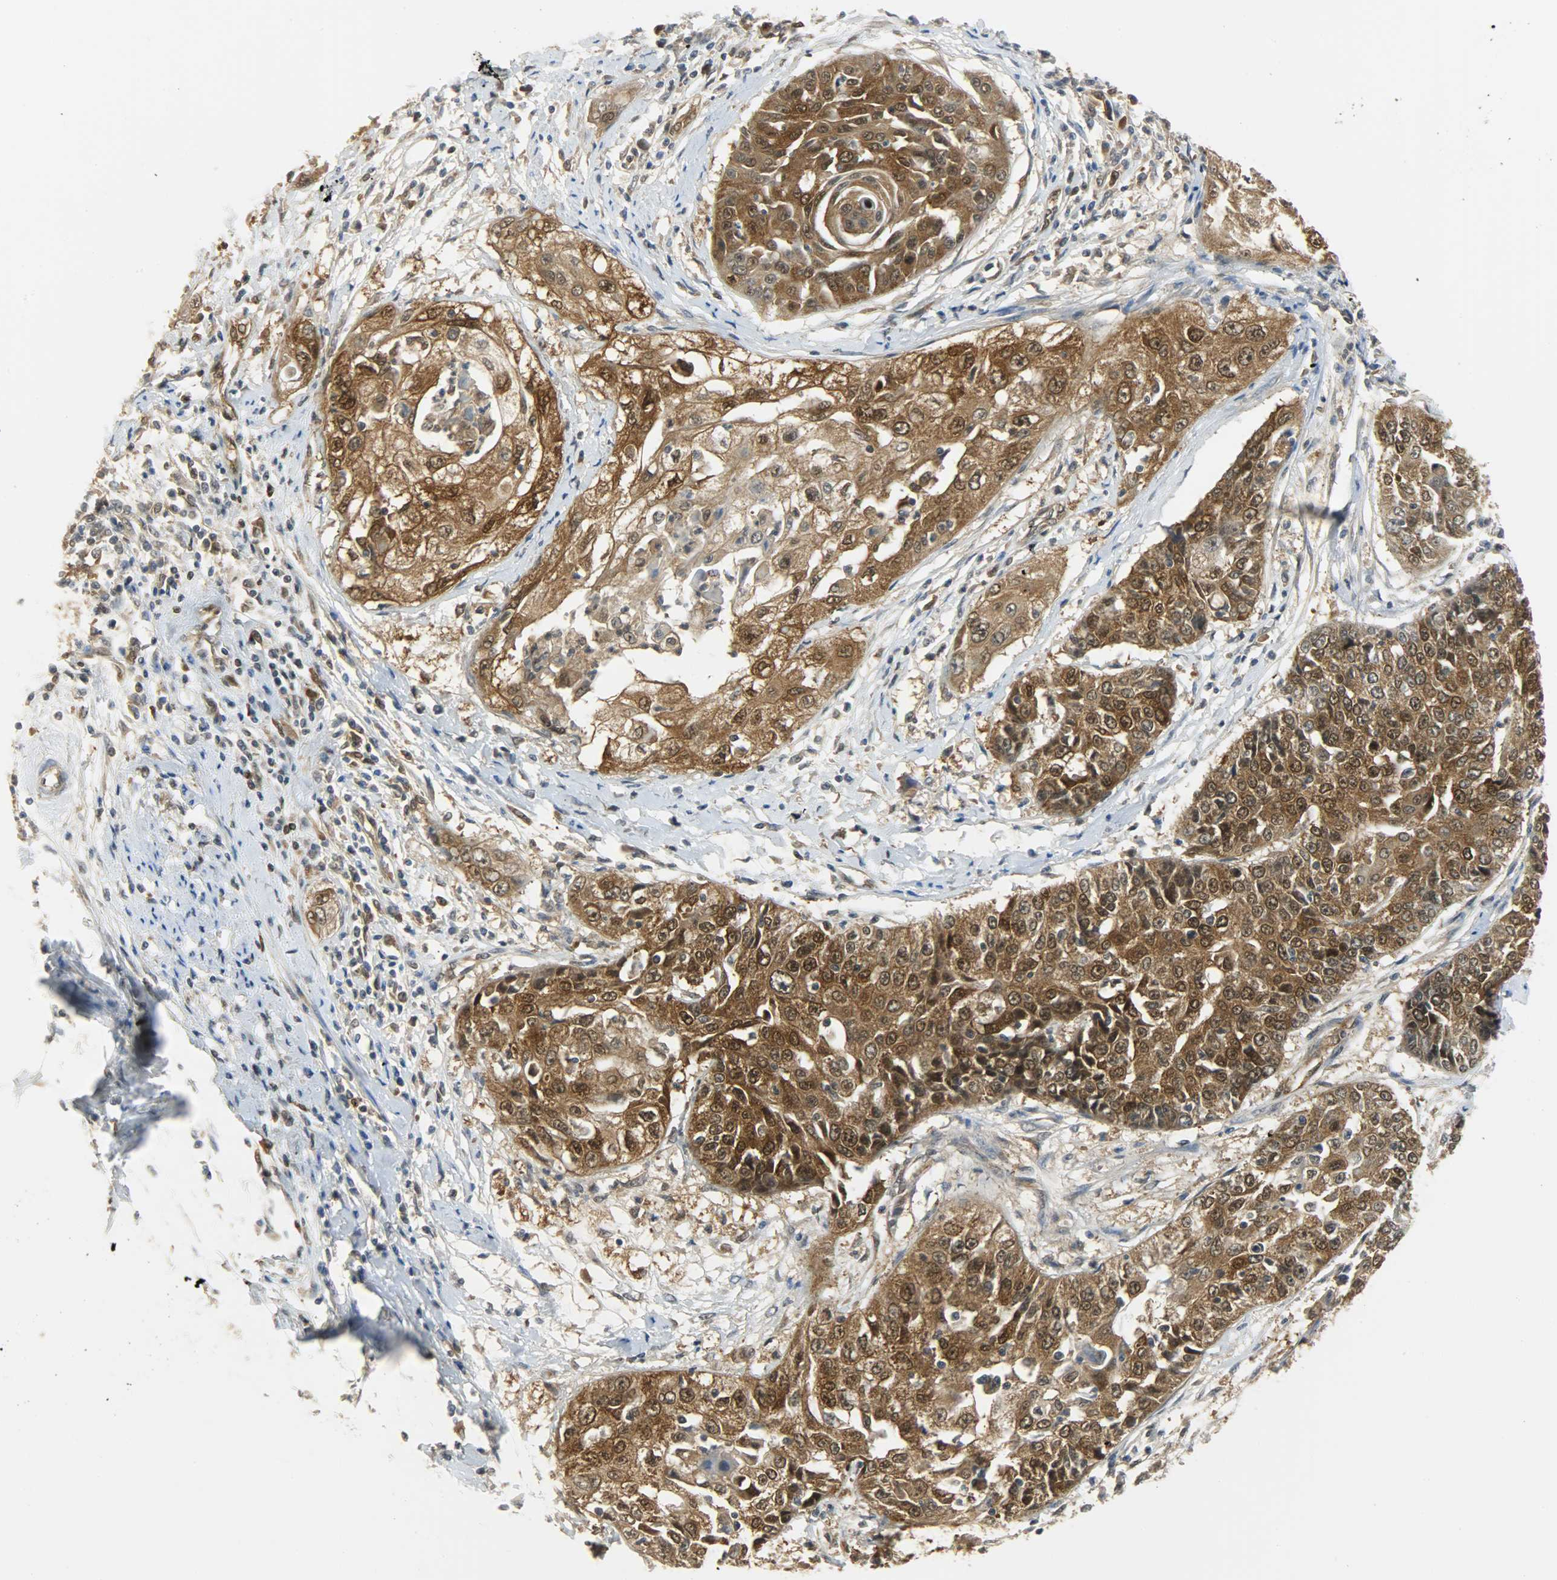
{"staining": {"intensity": "strong", "quantity": ">75%", "location": "cytoplasmic/membranous,nuclear"}, "tissue": "cervical cancer", "cell_type": "Tumor cells", "image_type": "cancer", "snomed": [{"axis": "morphology", "description": "Squamous cell carcinoma, NOS"}, {"axis": "topography", "description": "Cervix"}], "caption": "This image reveals cervical squamous cell carcinoma stained with IHC to label a protein in brown. The cytoplasmic/membranous and nuclear of tumor cells show strong positivity for the protein. Nuclei are counter-stained blue.", "gene": "EIF4EBP1", "patient": {"sex": "female", "age": 64}}